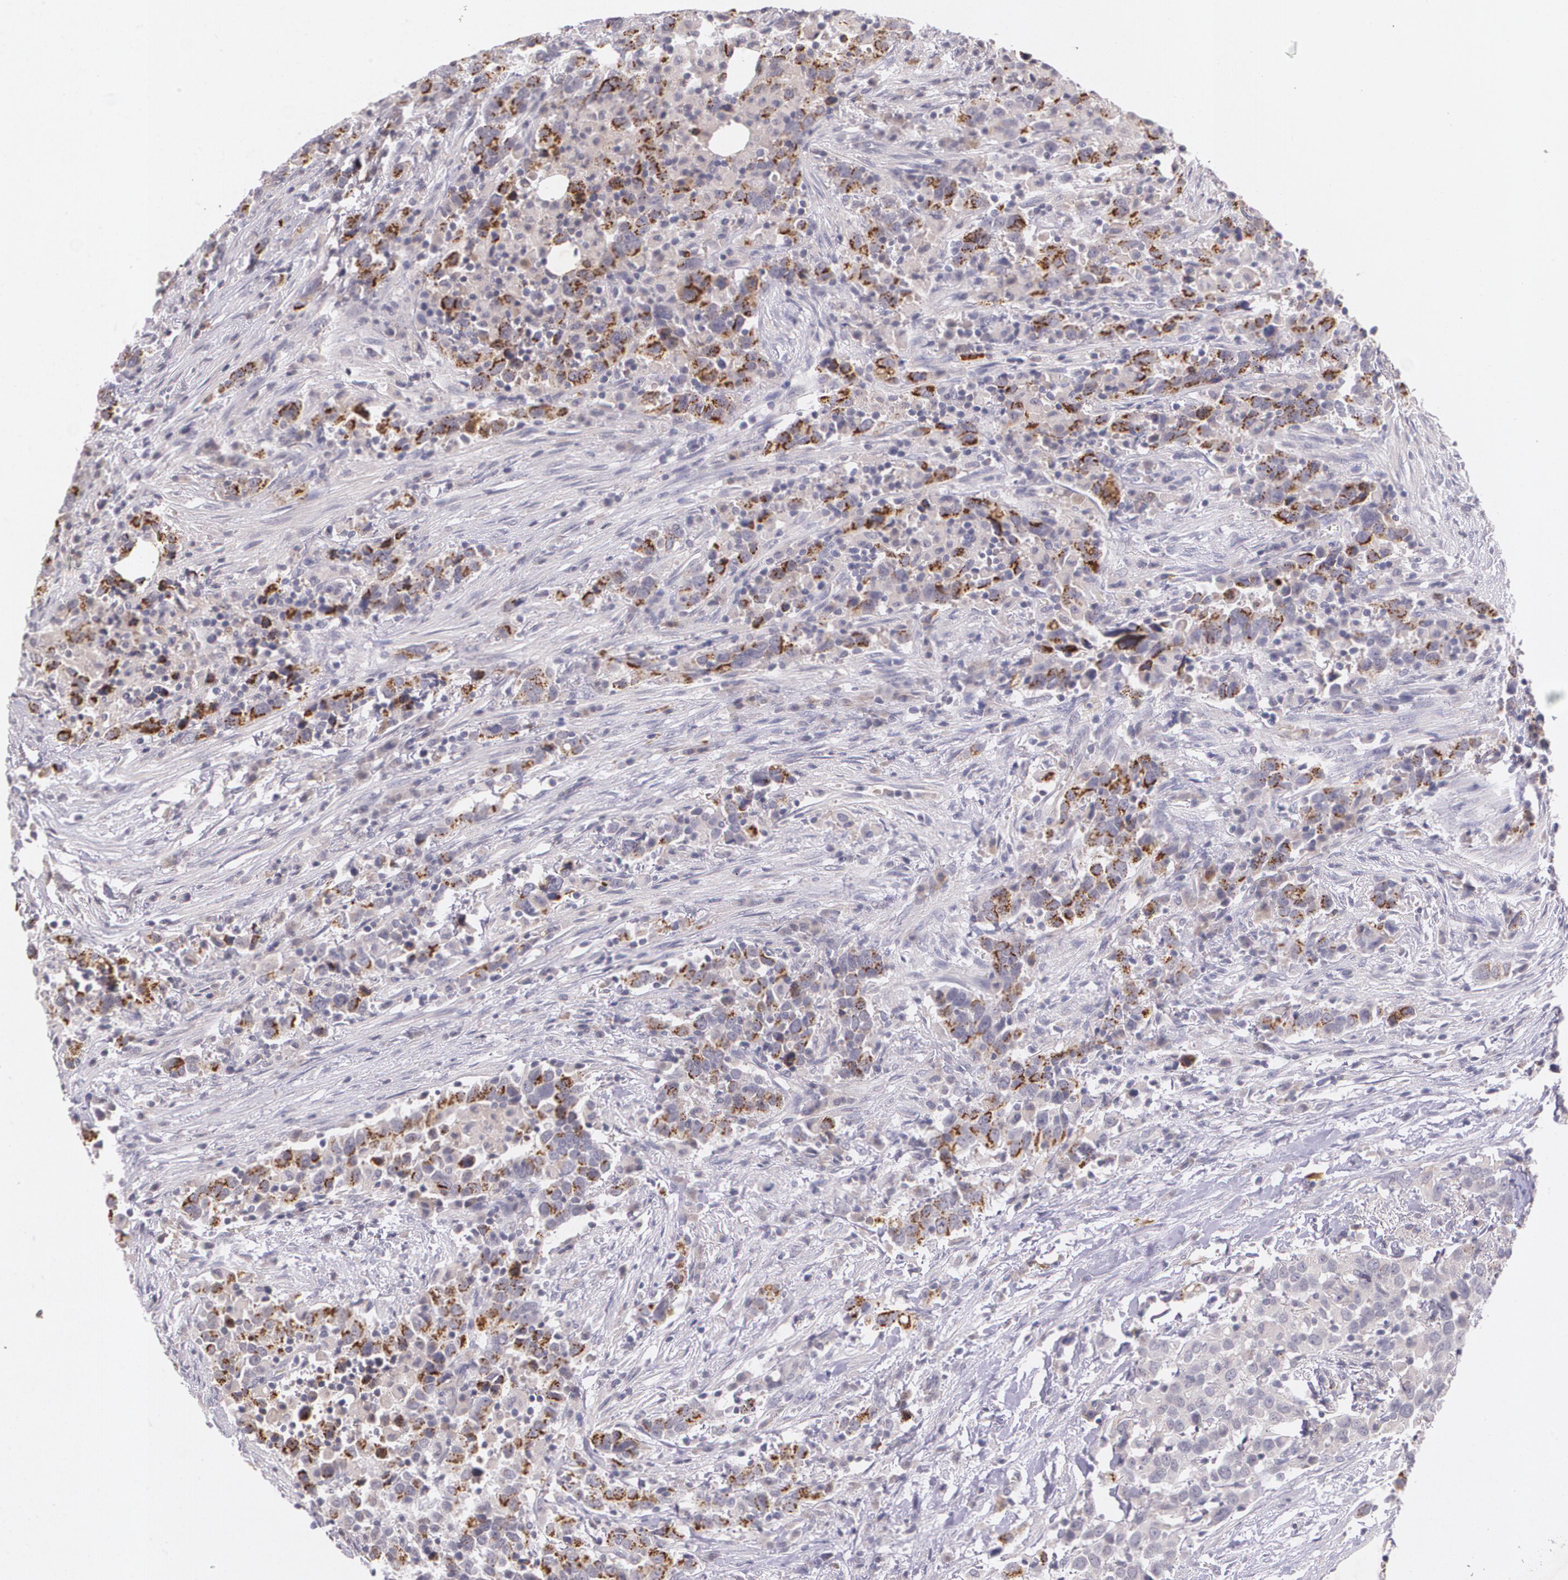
{"staining": {"intensity": "moderate", "quantity": "25%-75%", "location": "cytoplasmic/membranous"}, "tissue": "urothelial cancer", "cell_type": "Tumor cells", "image_type": "cancer", "snomed": [{"axis": "morphology", "description": "Urothelial carcinoma, High grade"}, {"axis": "topography", "description": "Urinary bladder"}], "caption": "Immunohistochemistry of human urothelial cancer displays medium levels of moderate cytoplasmic/membranous expression in approximately 25%-75% of tumor cells.", "gene": "TM4SF1", "patient": {"sex": "male", "age": 61}}